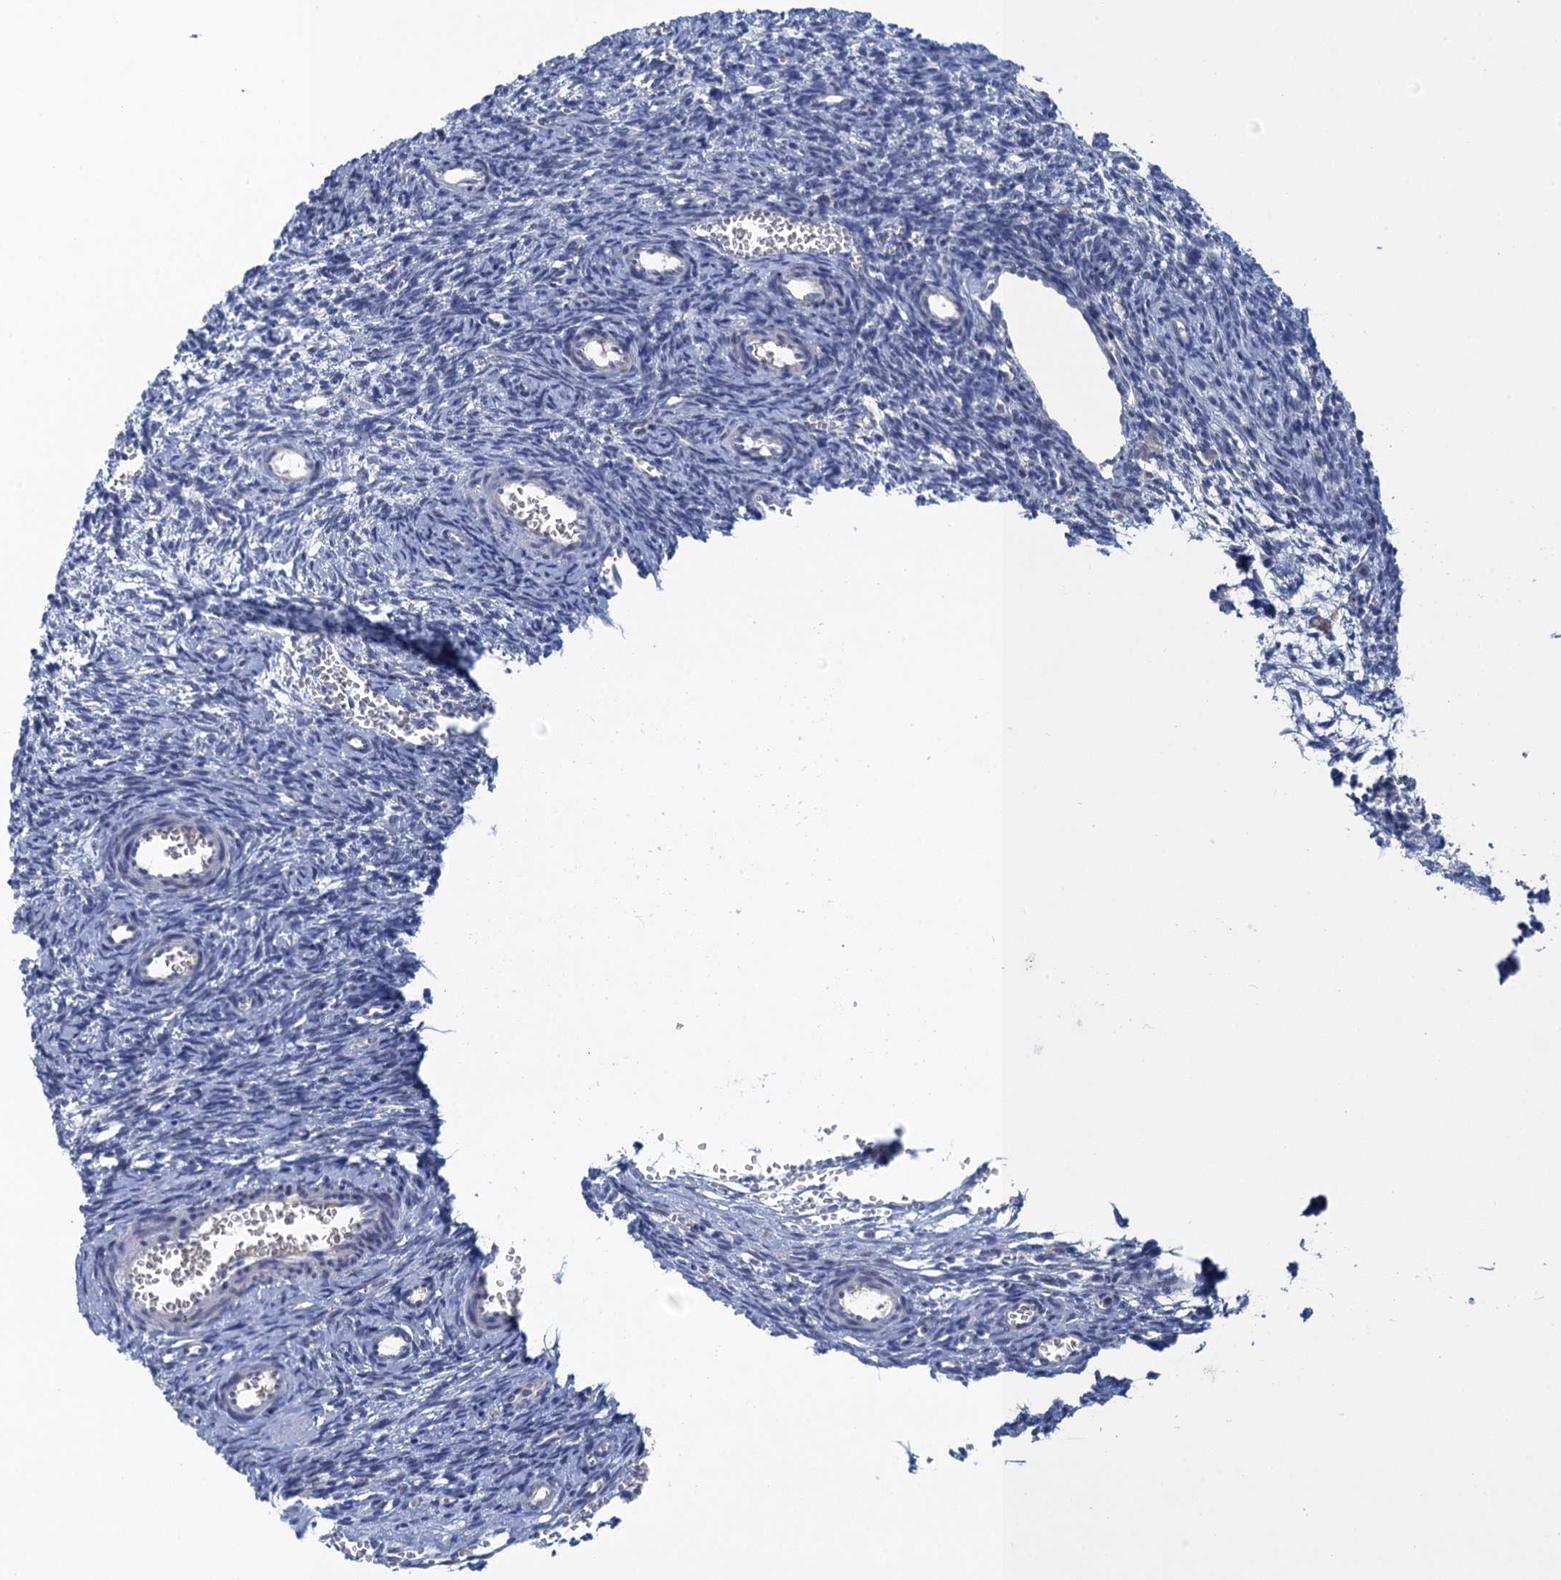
{"staining": {"intensity": "negative", "quantity": "none", "location": "none"}, "tissue": "ovary", "cell_type": "Ovarian stroma cells", "image_type": "normal", "snomed": [{"axis": "morphology", "description": "Normal tissue, NOS"}, {"axis": "topography", "description": "Ovary"}], "caption": "High power microscopy histopathology image of an immunohistochemistry micrograph of unremarkable ovary, revealing no significant staining in ovarian stroma cells.", "gene": "SCEL", "patient": {"sex": "female", "age": 39}}